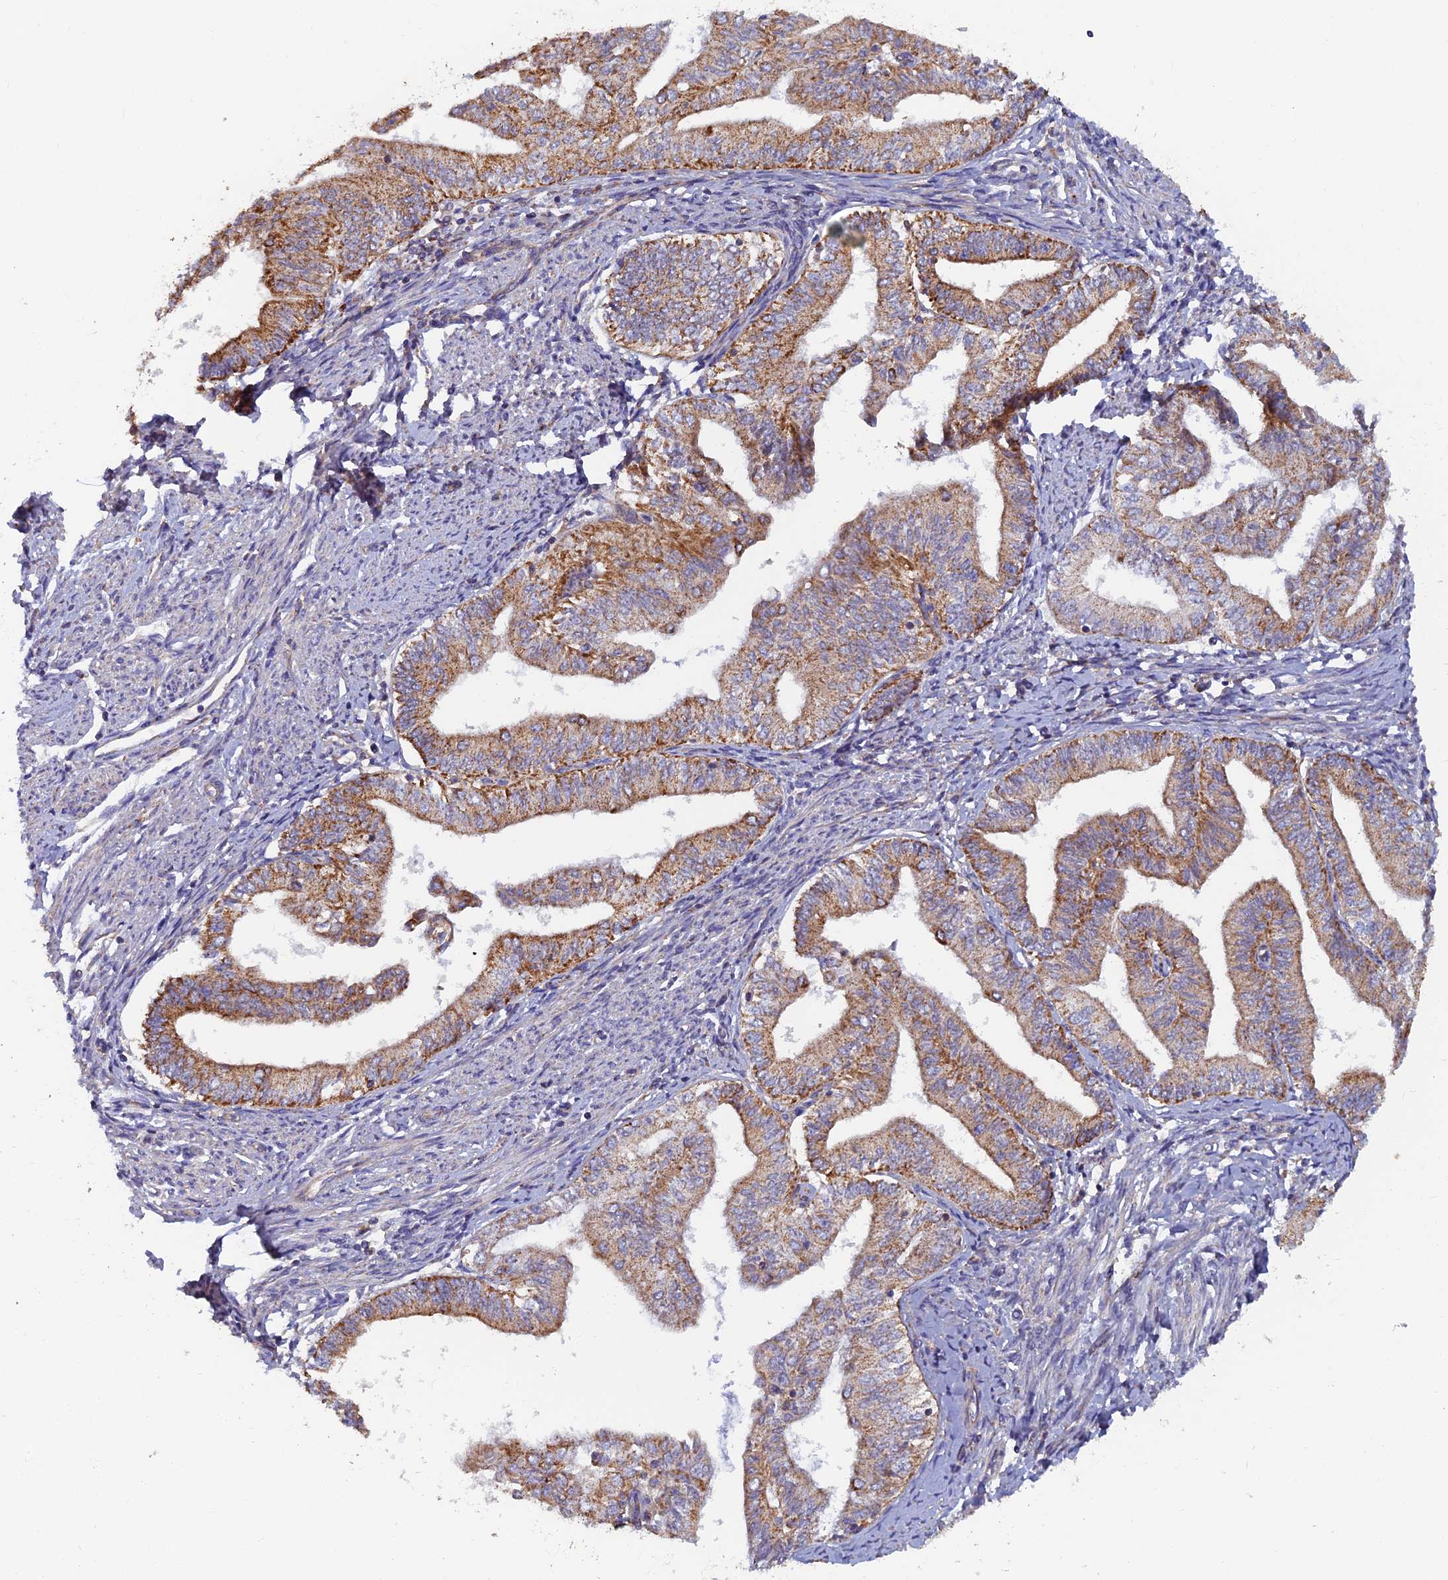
{"staining": {"intensity": "moderate", "quantity": ">75%", "location": "cytoplasmic/membranous"}, "tissue": "endometrial cancer", "cell_type": "Tumor cells", "image_type": "cancer", "snomed": [{"axis": "morphology", "description": "Adenocarcinoma, NOS"}, {"axis": "topography", "description": "Endometrium"}], "caption": "Protein staining of endometrial cancer tissue demonstrates moderate cytoplasmic/membranous staining in about >75% of tumor cells.", "gene": "MRPS9", "patient": {"sex": "female", "age": 66}}